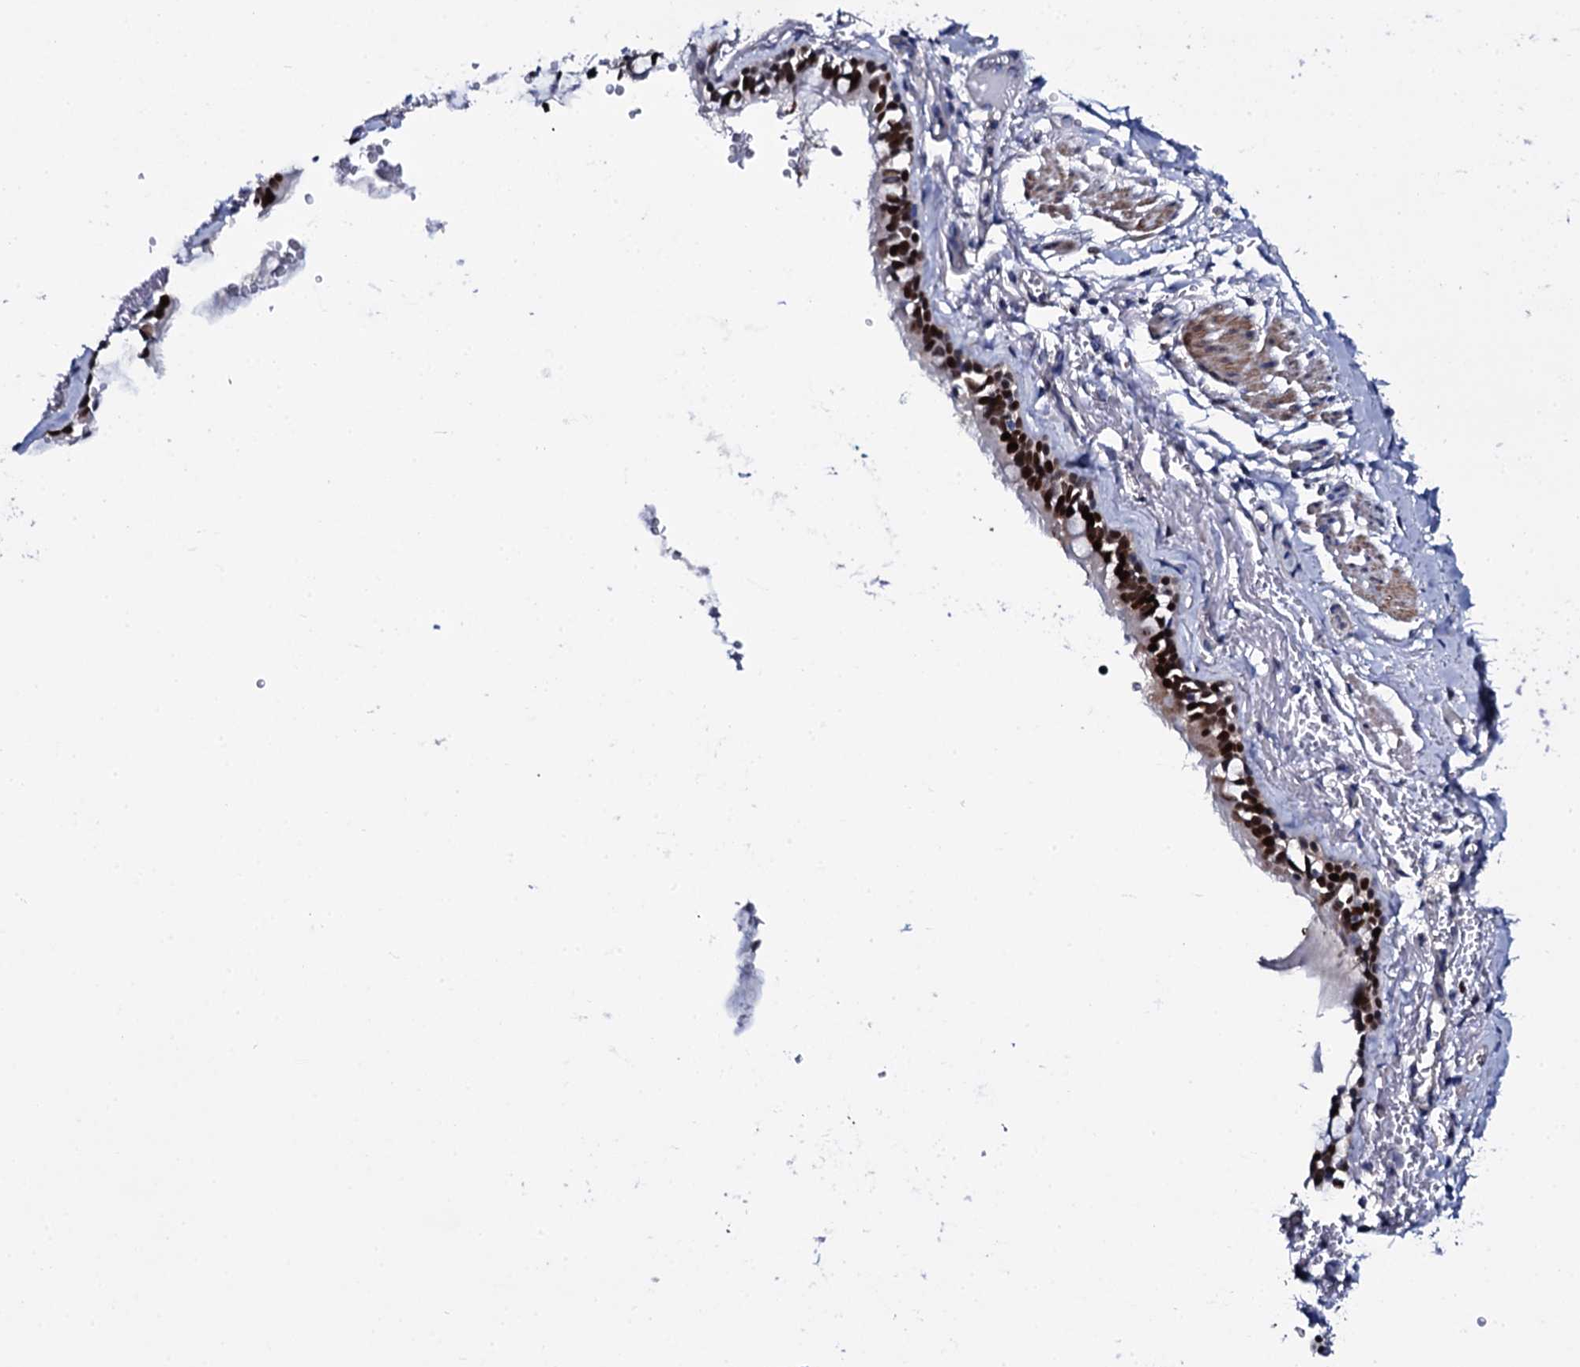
{"staining": {"intensity": "strong", "quantity": ">75%", "location": "nuclear"}, "tissue": "bronchus", "cell_type": "Respiratory epithelial cells", "image_type": "normal", "snomed": [{"axis": "morphology", "description": "Normal tissue, NOS"}, {"axis": "topography", "description": "Cartilage tissue"}], "caption": "IHC of unremarkable human bronchus displays high levels of strong nuclear expression in approximately >75% of respiratory epithelial cells.", "gene": "NPM2", "patient": {"sex": "male", "age": 63}}